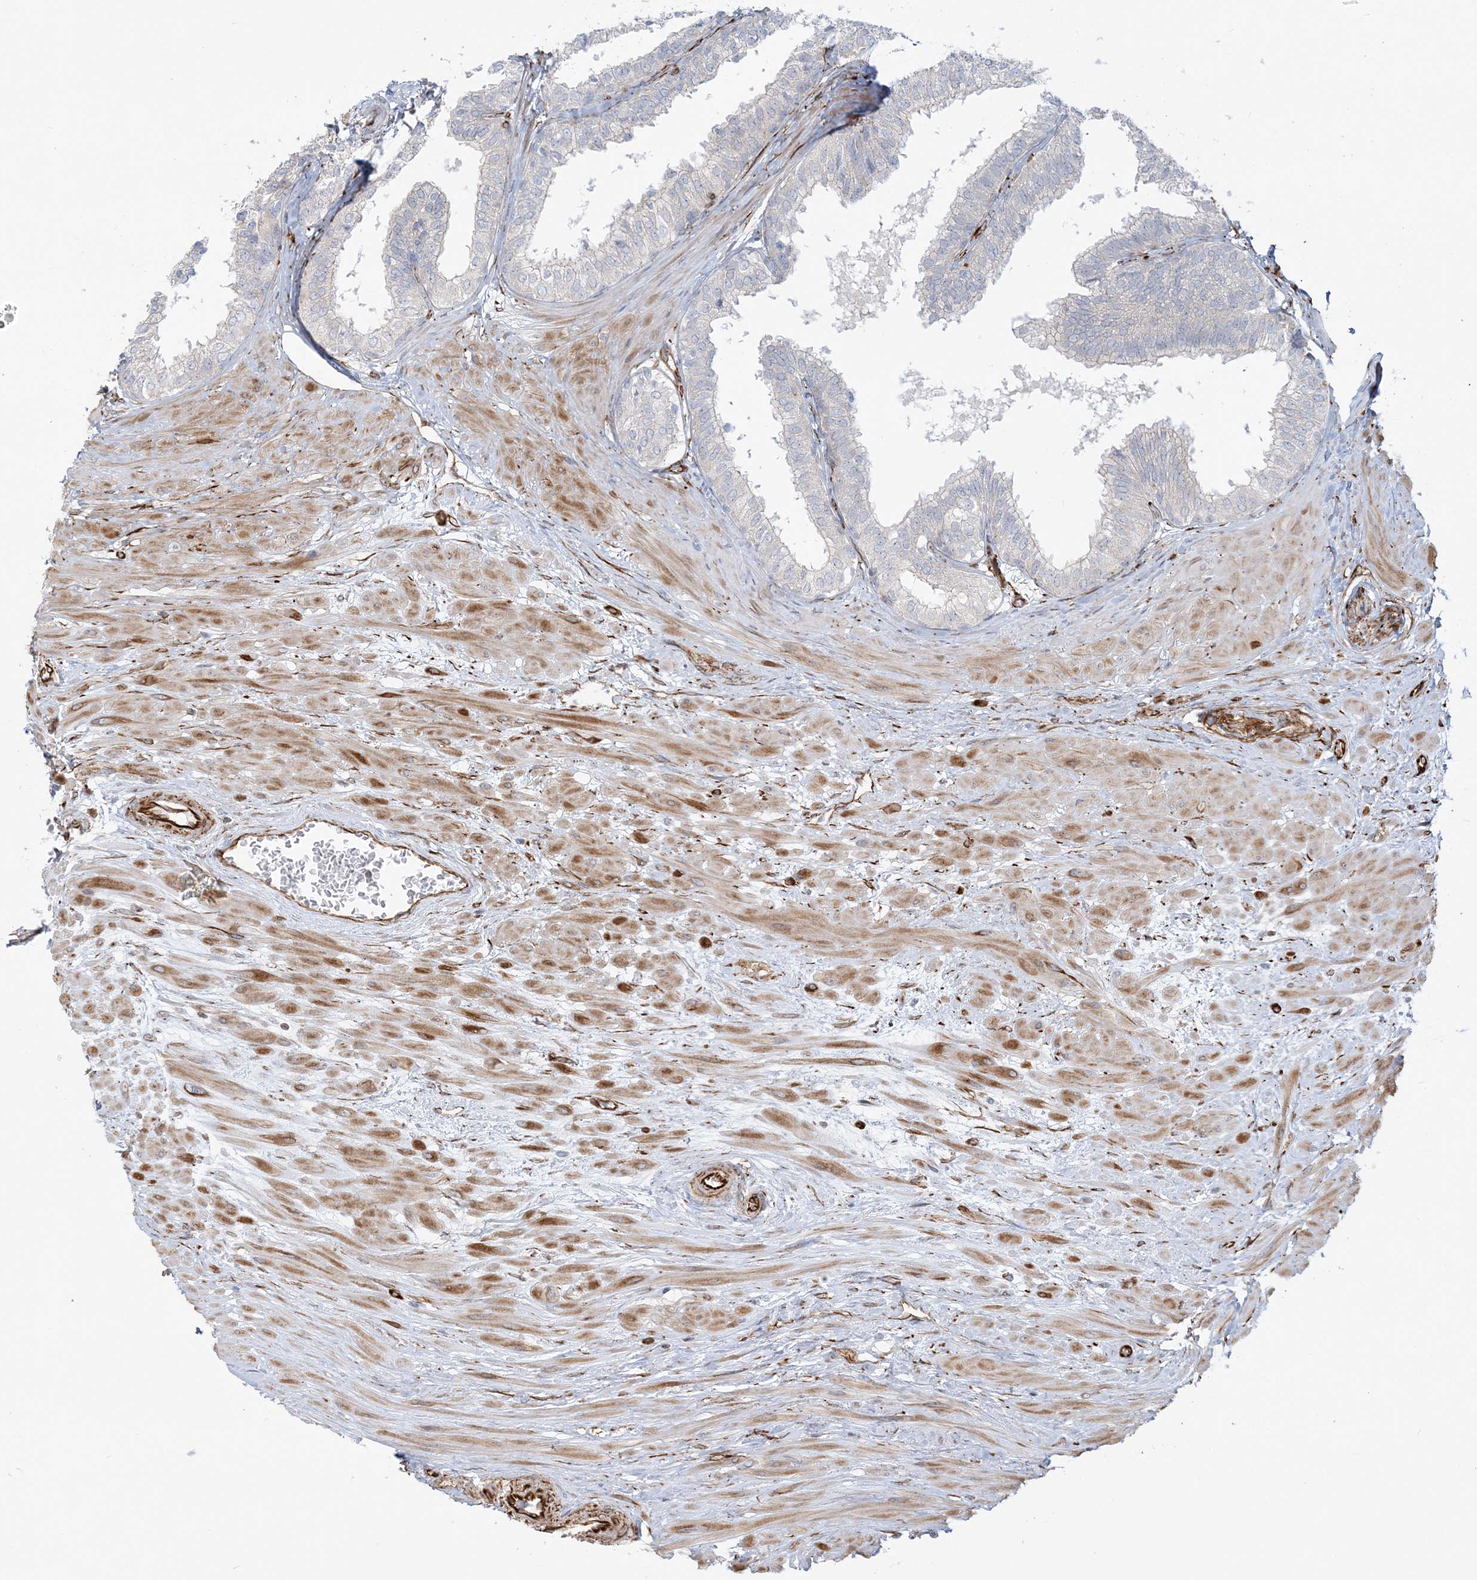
{"staining": {"intensity": "negative", "quantity": "none", "location": "none"}, "tissue": "prostate", "cell_type": "Glandular cells", "image_type": "normal", "snomed": [{"axis": "morphology", "description": "Normal tissue, NOS"}, {"axis": "topography", "description": "Prostate"}], "caption": "Immunohistochemical staining of normal human prostate displays no significant expression in glandular cells. (Brightfield microscopy of DAB IHC at high magnification).", "gene": "SCLT1", "patient": {"sex": "male", "age": 48}}